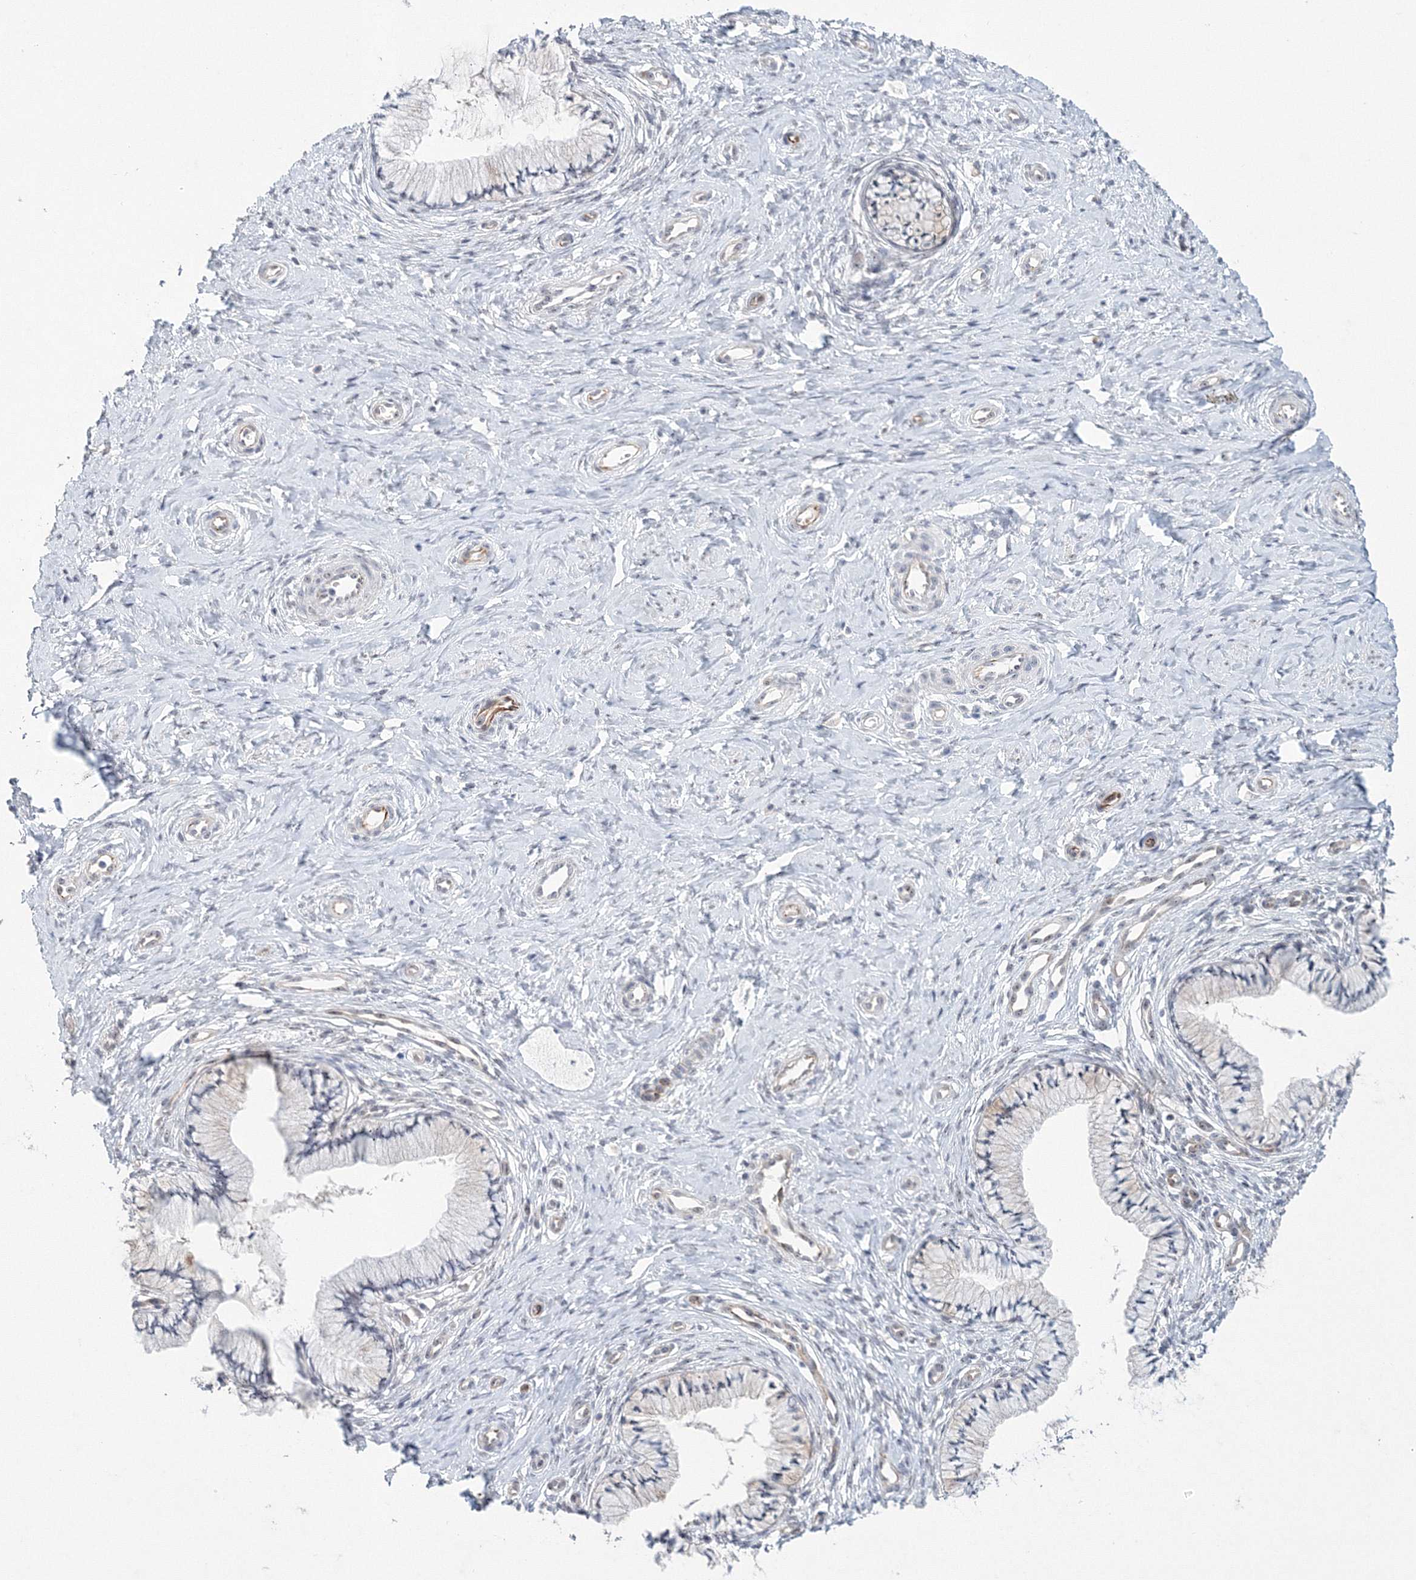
{"staining": {"intensity": "weak", "quantity": "25%-75%", "location": "nuclear"}, "tissue": "cervix", "cell_type": "Glandular cells", "image_type": "normal", "snomed": [{"axis": "morphology", "description": "Normal tissue, NOS"}, {"axis": "topography", "description": "Cervix"}], "caption": "Weak nuclear expression for a protein is present in approximately 25%-75% of glandular cells of unremarkable cervix using immunohistochemistry.", "gene": "SIRT7", "patient": {"sex": "female", "age": 36}}